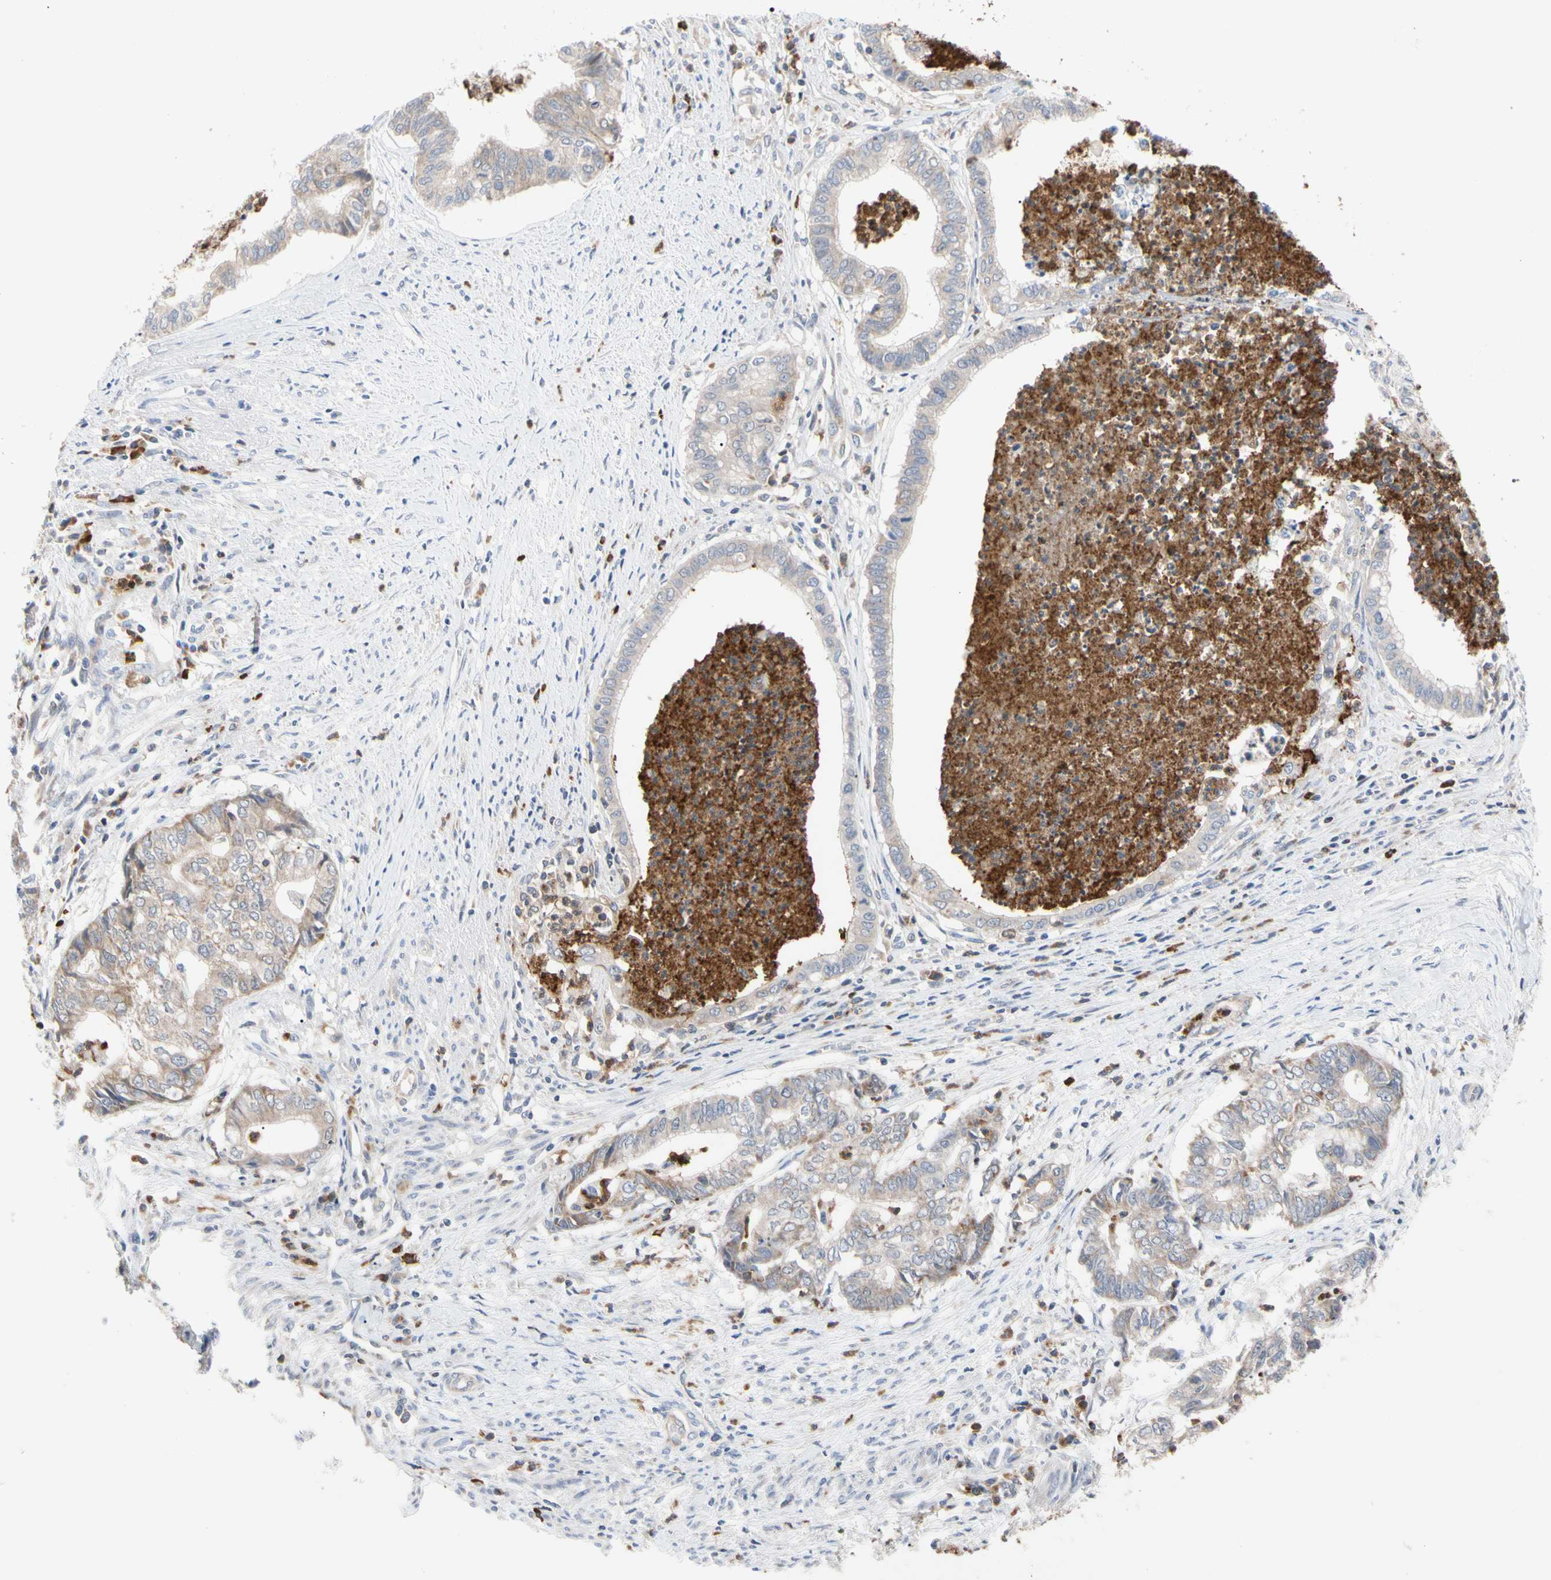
{"staining": {"intensity": "weak", "quantity": "25%-75%", "location": "cytoplasmic/membranous"}, "tissue": "endometrial cancer", "cell_type": "Tumor cells", "image_type": "cancer", "snomed": [{"axis": "morphology", "description": "Necrosis, NOS"}, {"axis": "morphology", "description": "Adenocarcinoma, NOS"}, {"axis": "topography", "description": "Endometrium"}], "caption": "This image reveals IHC staining of endometrial cancer (adenocarcinoma), with low weak cytoplasmic/membranous expression in approximately 25%-75% of tumor cells.", "gene": "MCL1", "patient": {"sex": "female", "age": 79}}